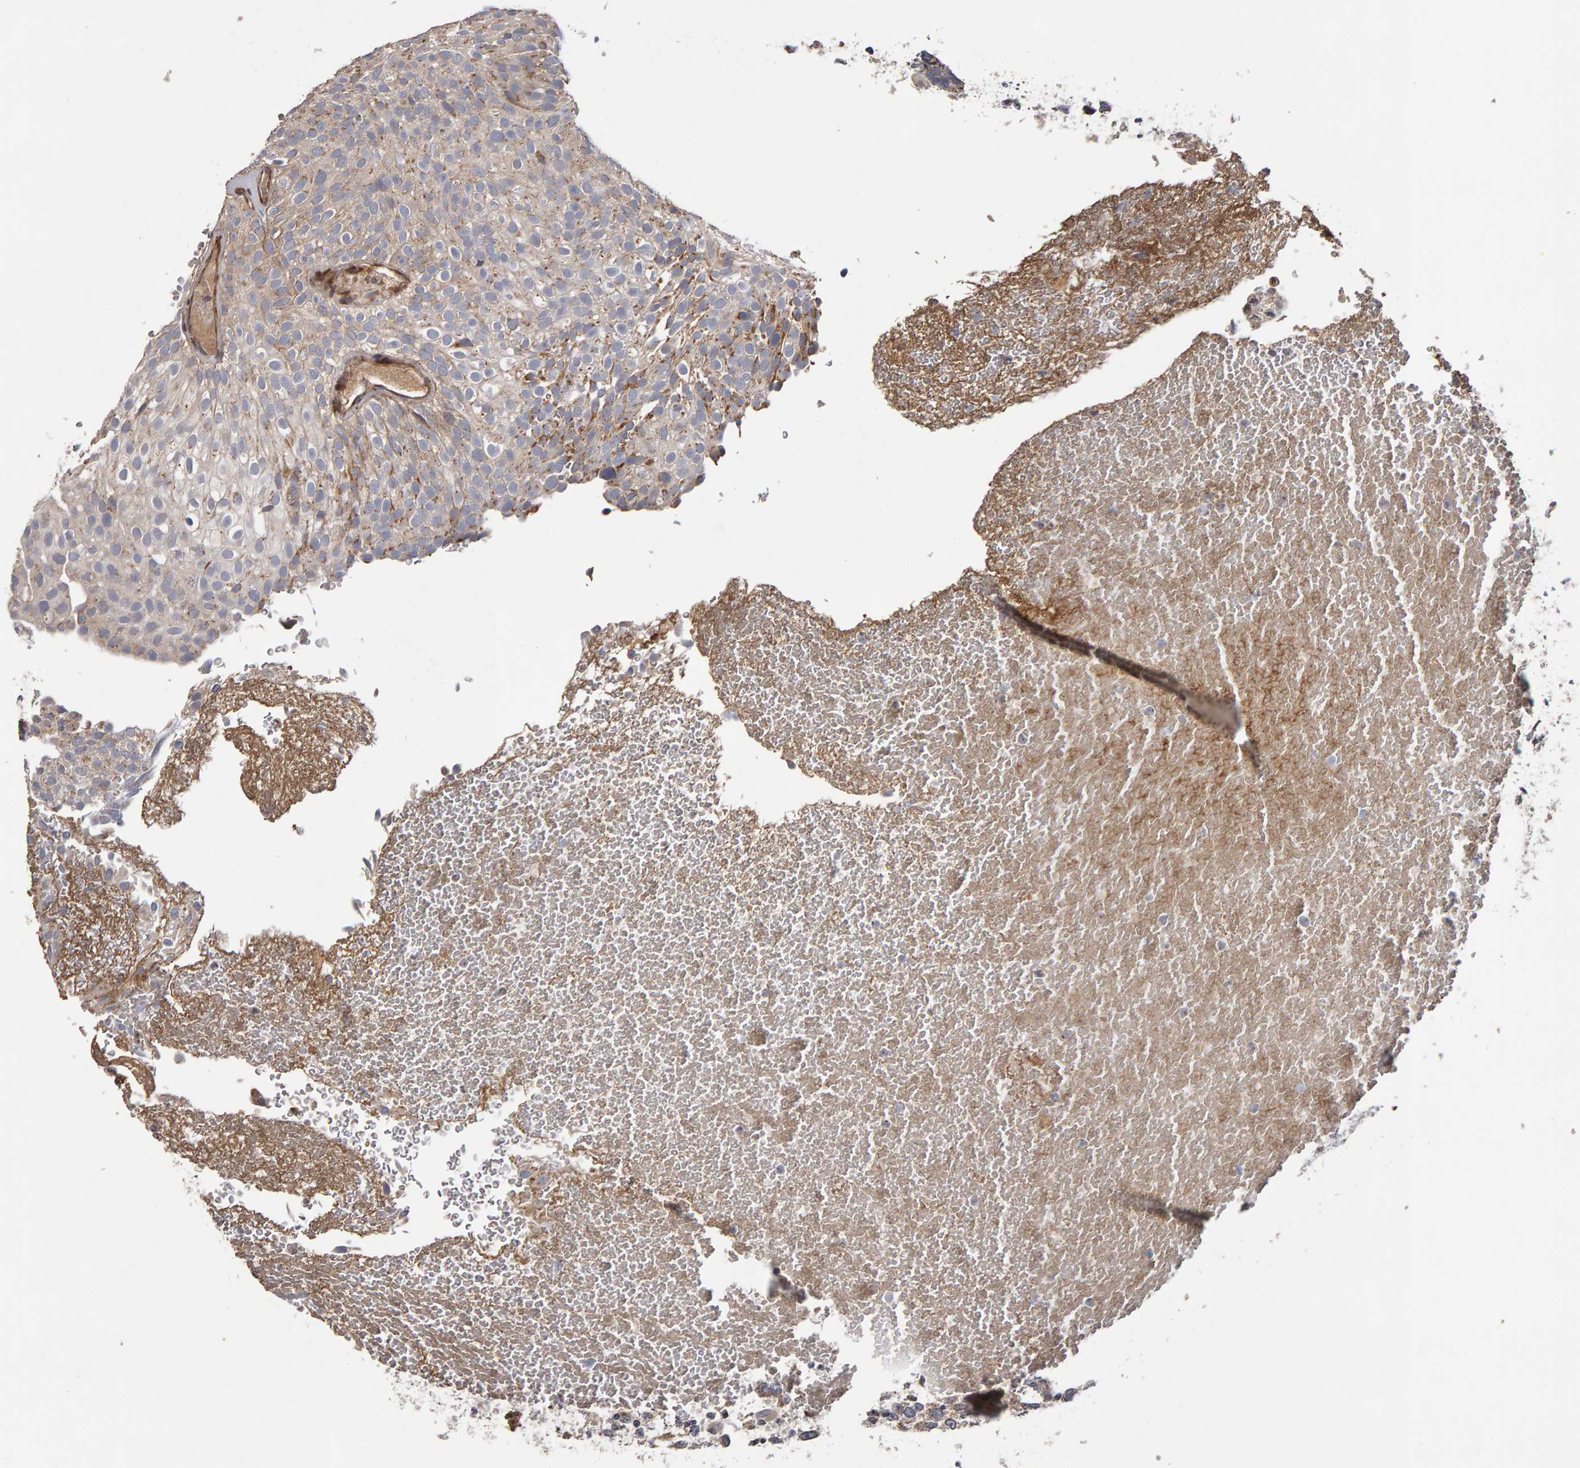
{"staining": {"intensity": "moderate", "quantity": "25%-75%", "location": "cytoplasmic/membranous"}, "tissue": "urothelial cancer", "cell_type": "Tumor cells", "image_type": "cancer", "snomed": [{"axis": "morphology", "description": "Urothelial carcinoma, Low grade"}, {"axis": "topography", "description": "Urinary bladder"}], "caption": "A photomicrograph of urothelial cancer stained for a protein demonstrates moderate cytoplasmic/membranous brown staining in tumor cells.", "gene": "CANT1", "patient": {"sex": "male", "age": 78}}